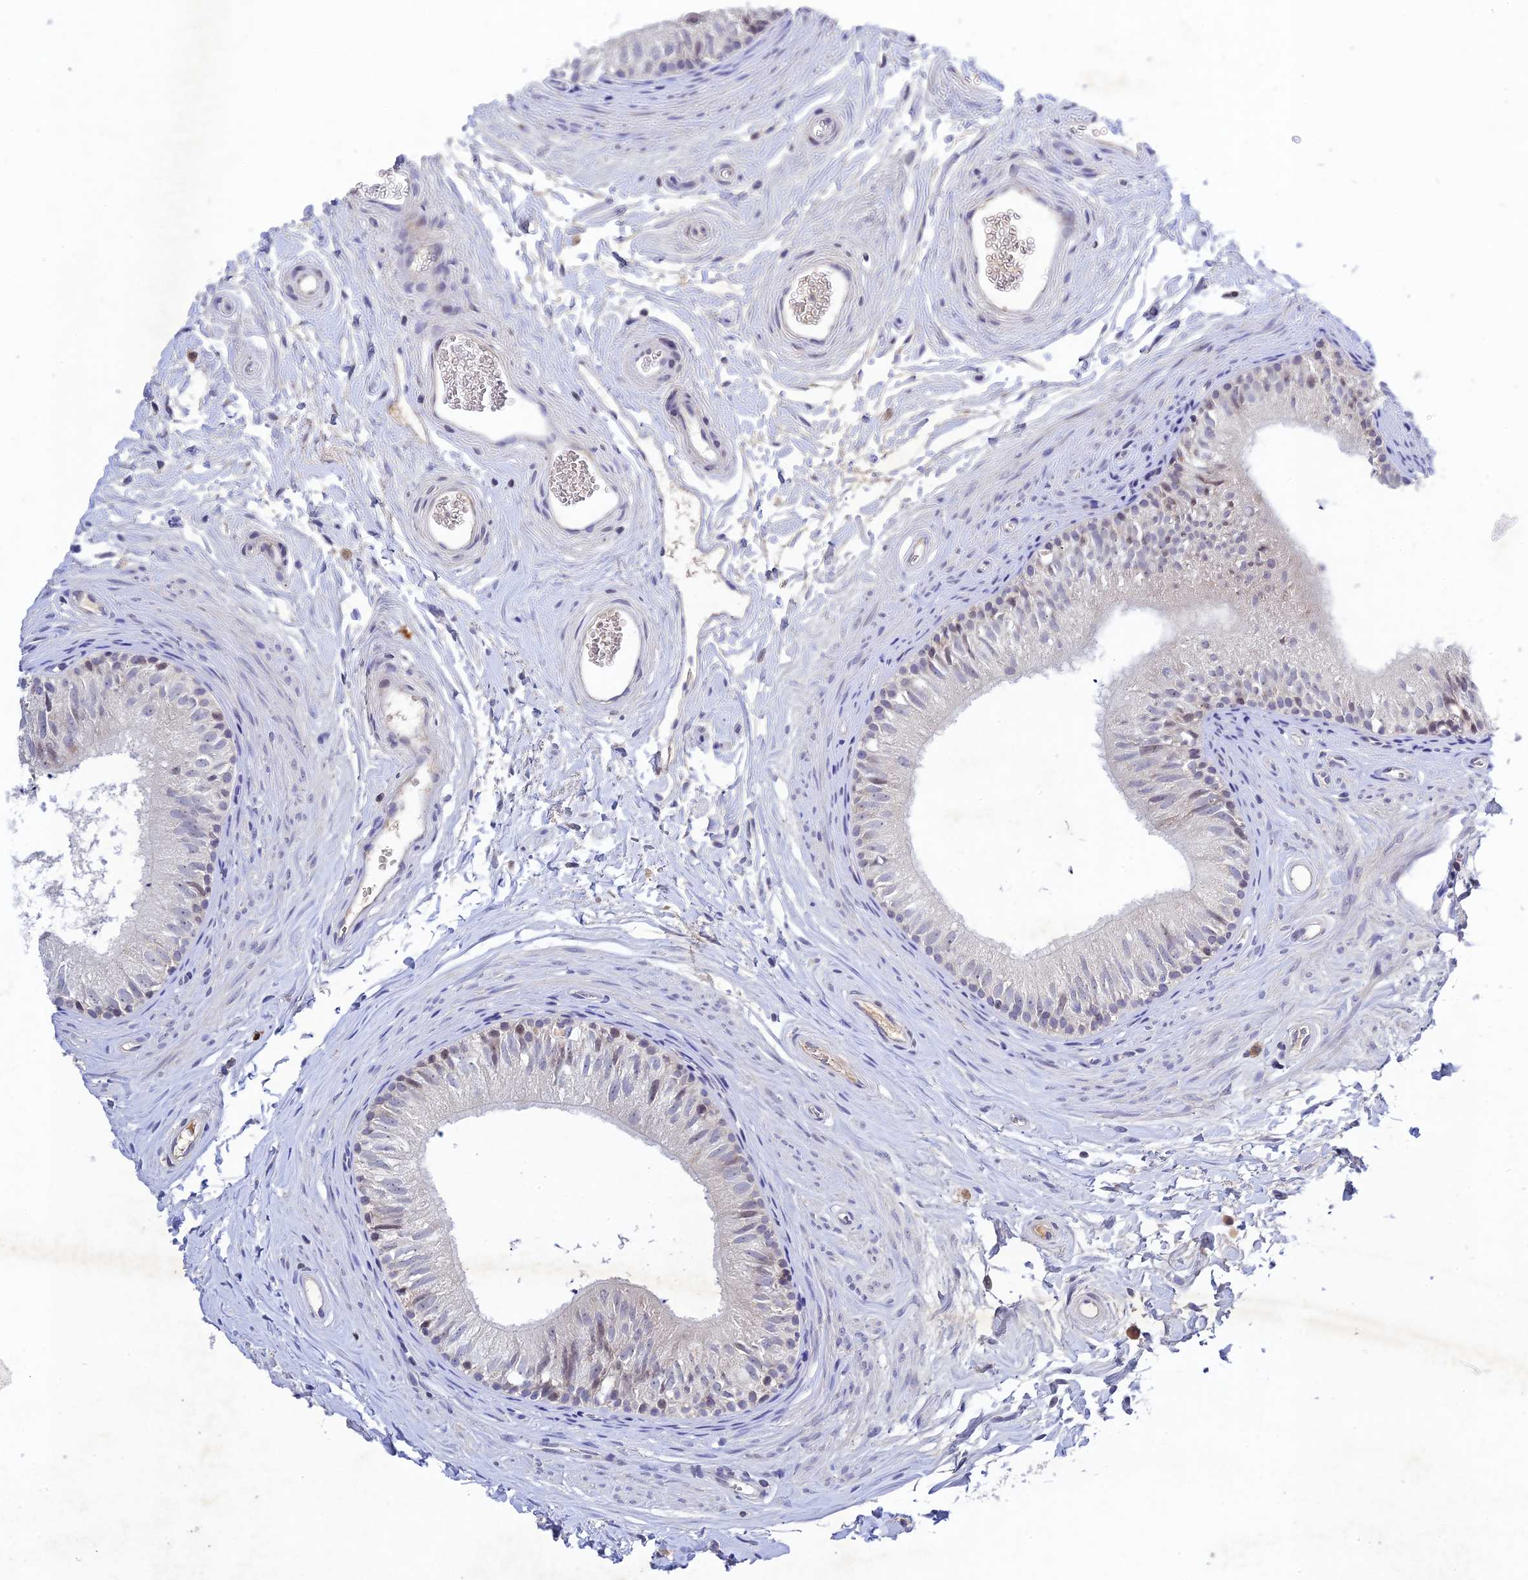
{"staining": {"intensity": "weak", "quantity": "<25%", "location": "cytoplasmic/membranous"}, "tissue": "epididymis", "cell_type": "Glandular cells", "image_type": "normal", "snomed": [{"axis": "morphology", "description": "Normal tissue, NOS"}, {"axis": "topography", "description": "Epididymis"}], "caption": "Immunohistochemistry photomicrograph of unremarkable epididymis: human epididymis stained with DAB demonstrates no significant protein staining in glandular cells. (DAB immunohistochemistry visualized using brightfield microscopy, high magnification).", "gene": "CHST5", "patient": {"sex": "male", "age": 56}}